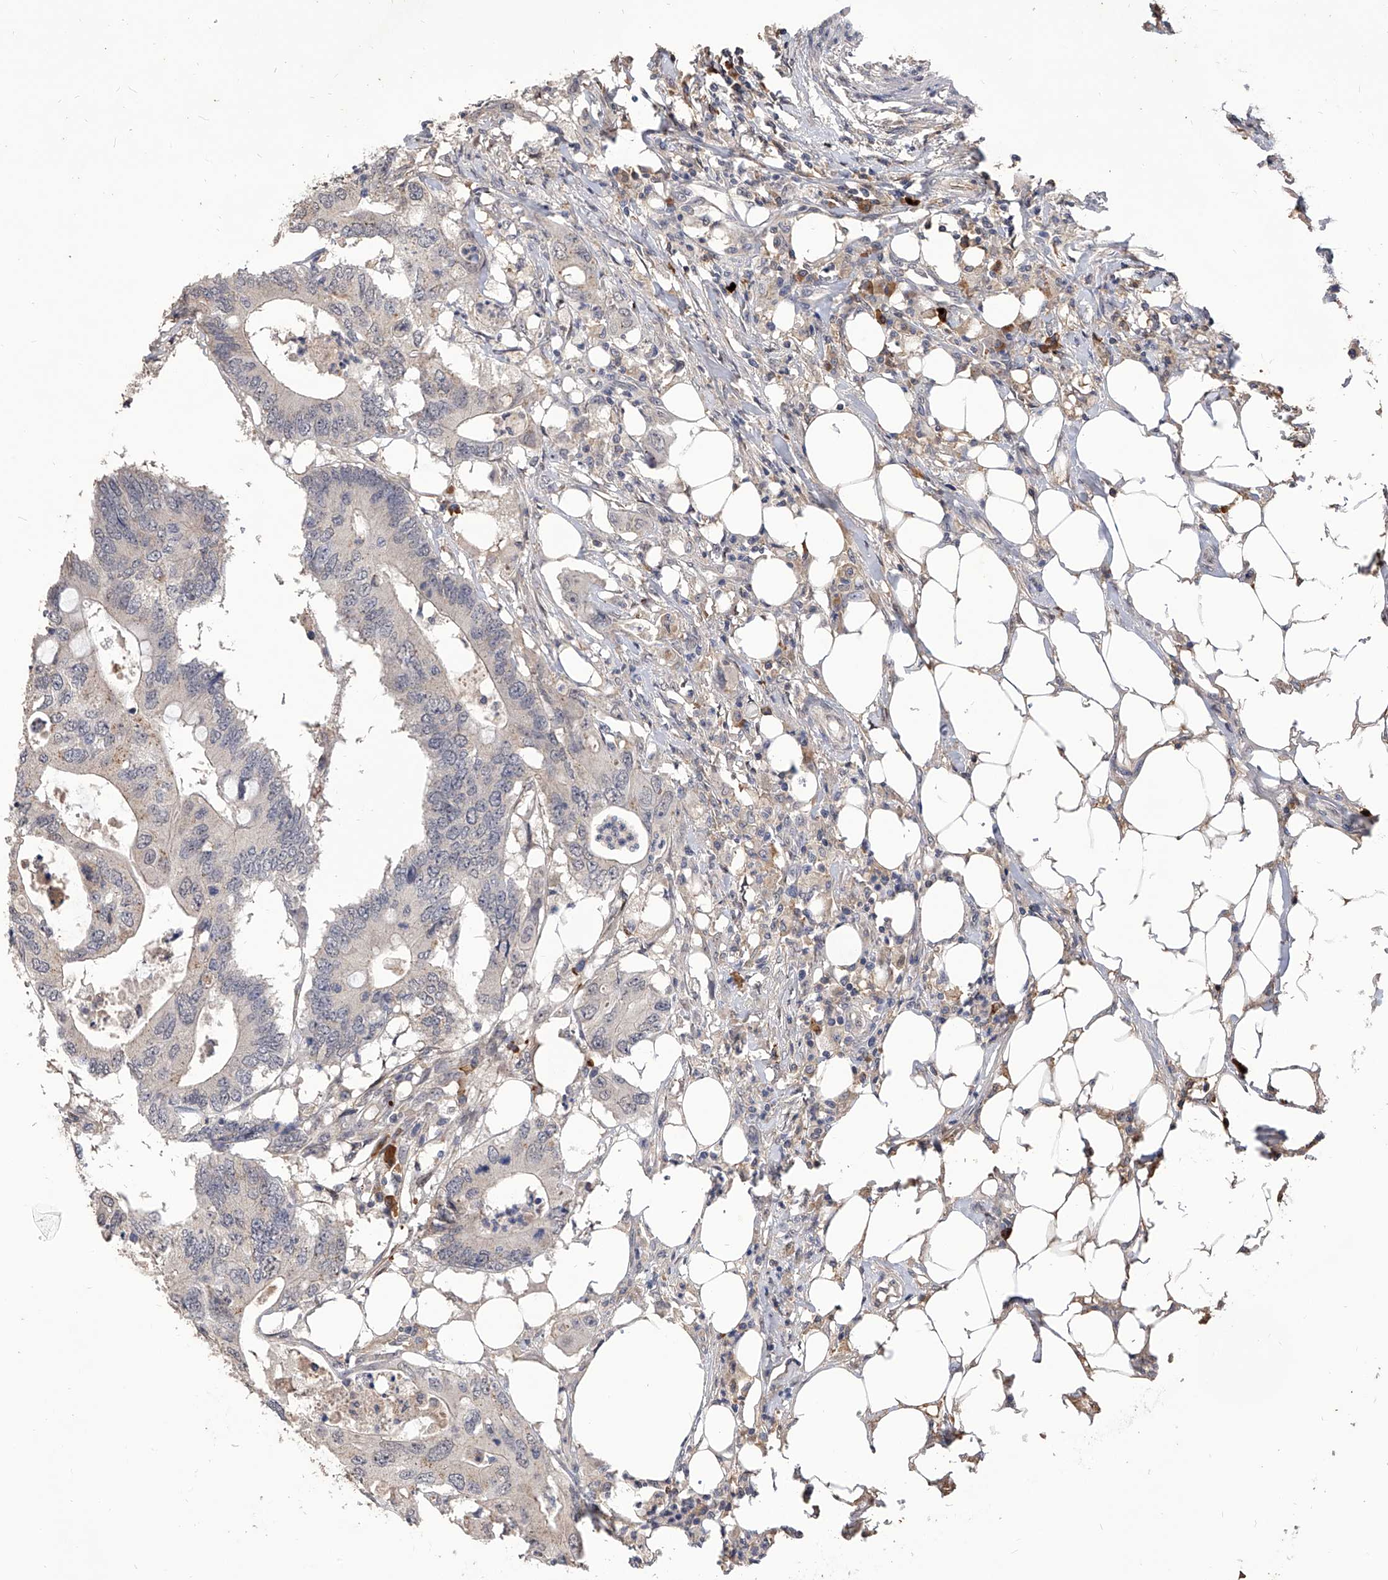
{"staining": {"intensity": "negative", "quantity": "none", "location": "none"}, "tissue": "colorectal cancer", "cell_type": "Tumor cells", "image_type": "cancer", "snomed": [{"axis": "morphology", "description": "Adenocarcinoma, NOS"}, {"axis": "topography", "description": "Colon"}], "caption": "Immunohistochemistry of colorectal adenocarcinoma exhibits no positivity in tumor cells. (DAB immunohistochemistry, high magnification).", "gene": "CFAP410", "patient": {"sex": "male", "age": 71}}